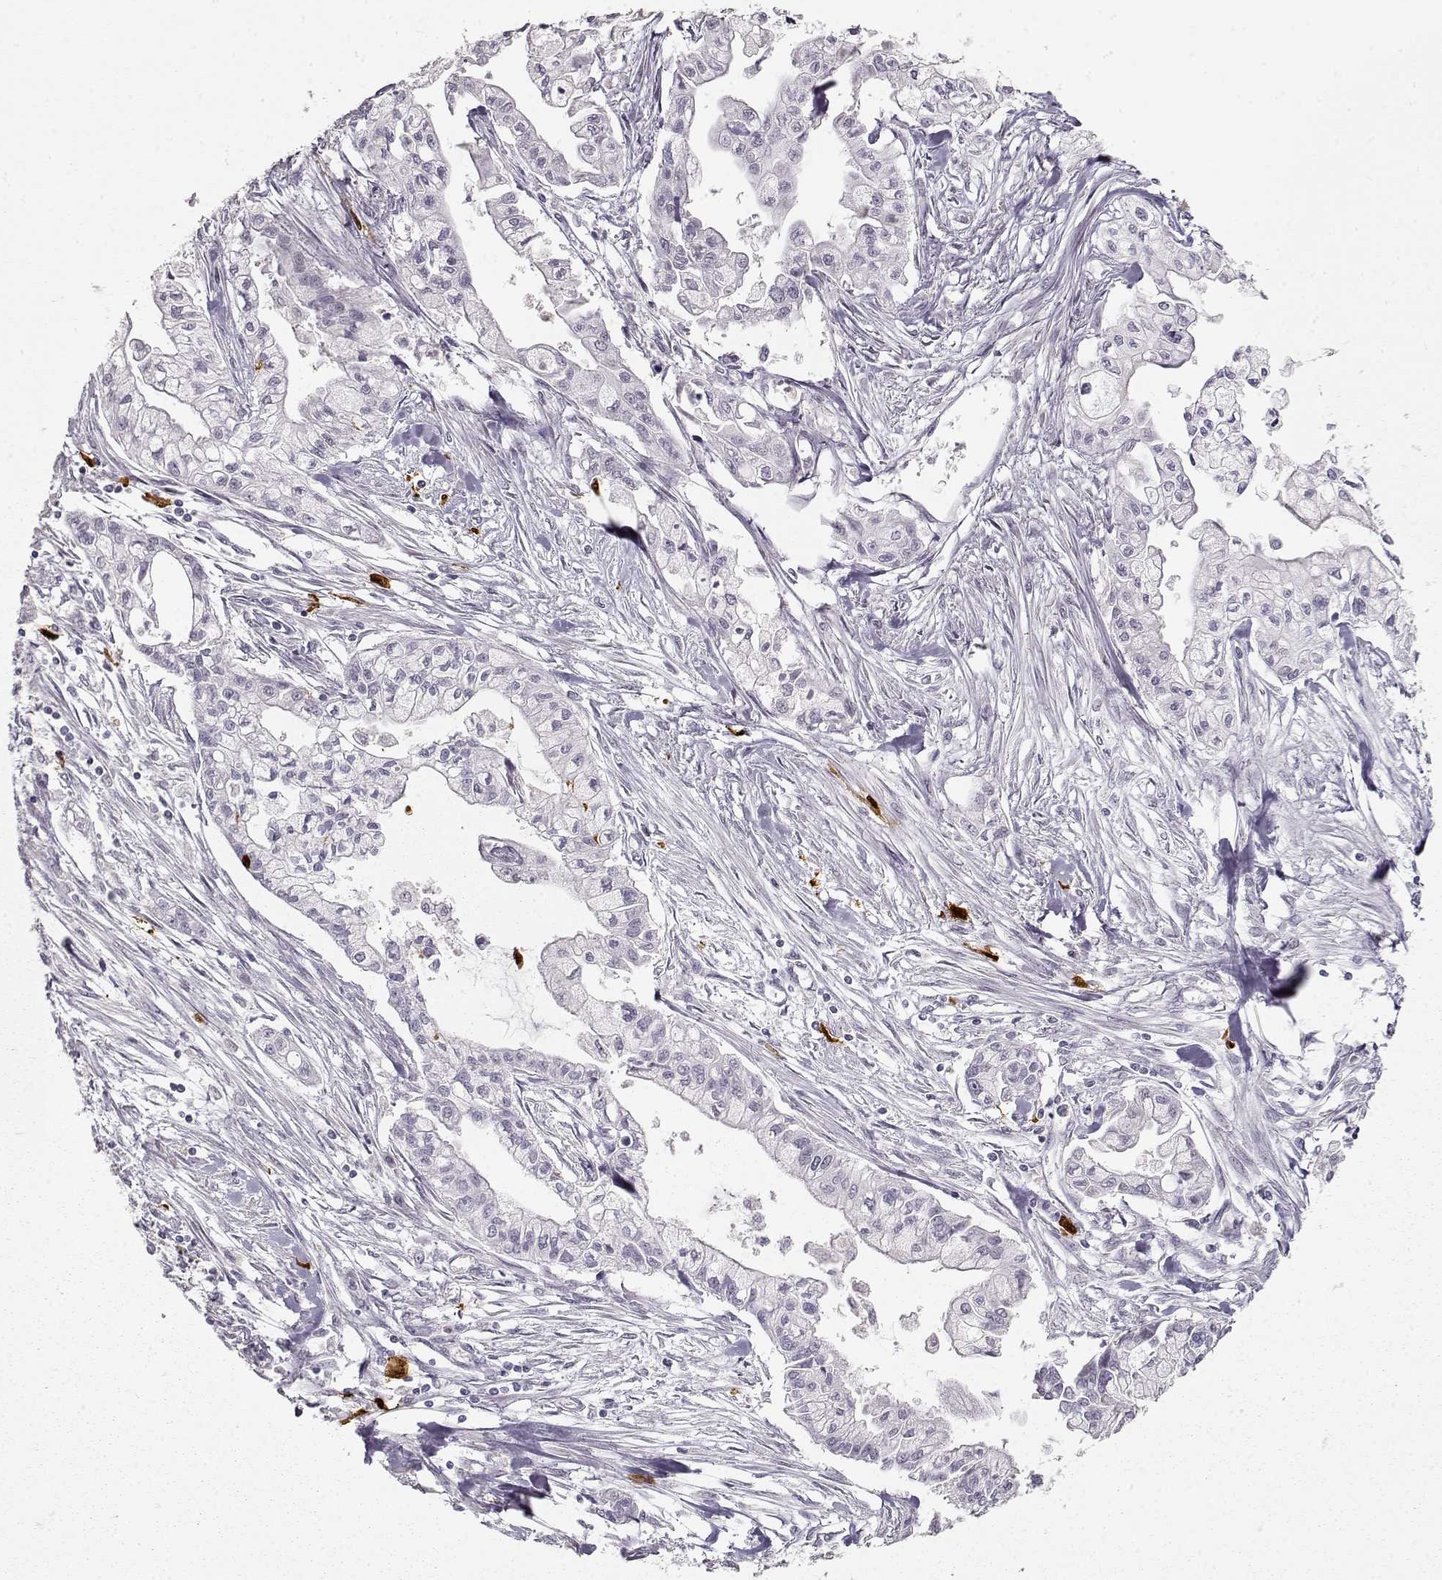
{"staining": {"intensity": "negative", "quantity": "none", "location": "none"}, "tissue": "pancreatic cancer", "cell_type": "Tumor cells", "image_type": "cancer", "snomed": [{"axis": "morphology", "description": "Adenocarcinoma, NOS"}, {"axis": "topography", "description": "Pancreas"}], "caption": "Tumor cells are negative for protein expression in human pancreatic adenocarcinoma. (Brightfield microscopy of DAB (3,3'-diaminobenzidine) immunohistochemistry at high magnification).", "gene": "S100B", "patient": {"sex": "male", "age": 54}}